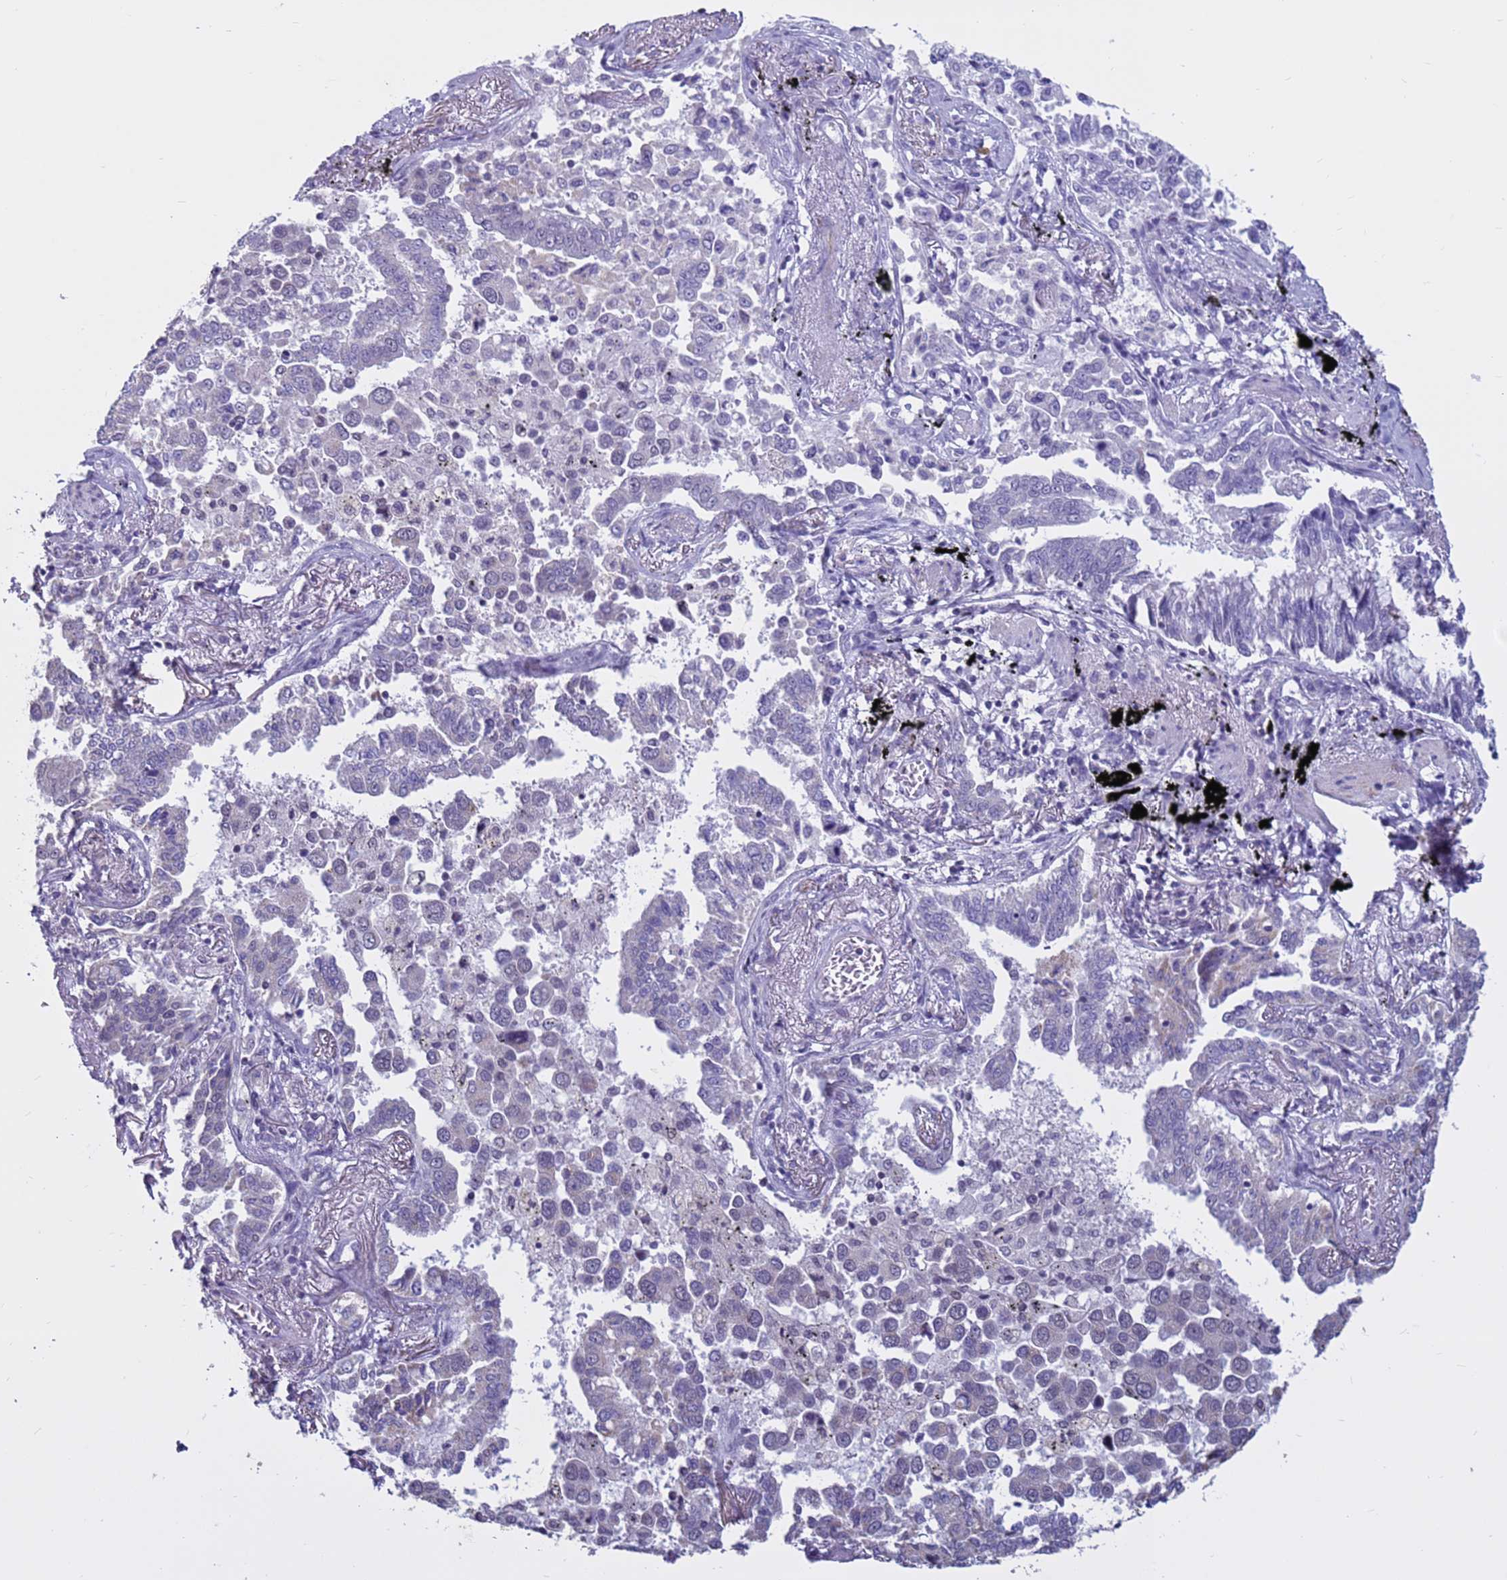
{"staining": {"intensity": "negative", "quantity": "none", "location": "none"}, "tissue": "lung cancer", "cell_type": "Tumor cells", "image_type": "cancer", "snomed": [{"axis": "morphology", "description": "Adenocarcinoma, NOS"}, {"axis": "topography", "description": "Lung"}], "caption": "The photomicrograph displays no staining of tumor cells in lung adenocarcinoma.", "gene": "CDK2AP2", "patient": {"sex": "male", "age": 67}}